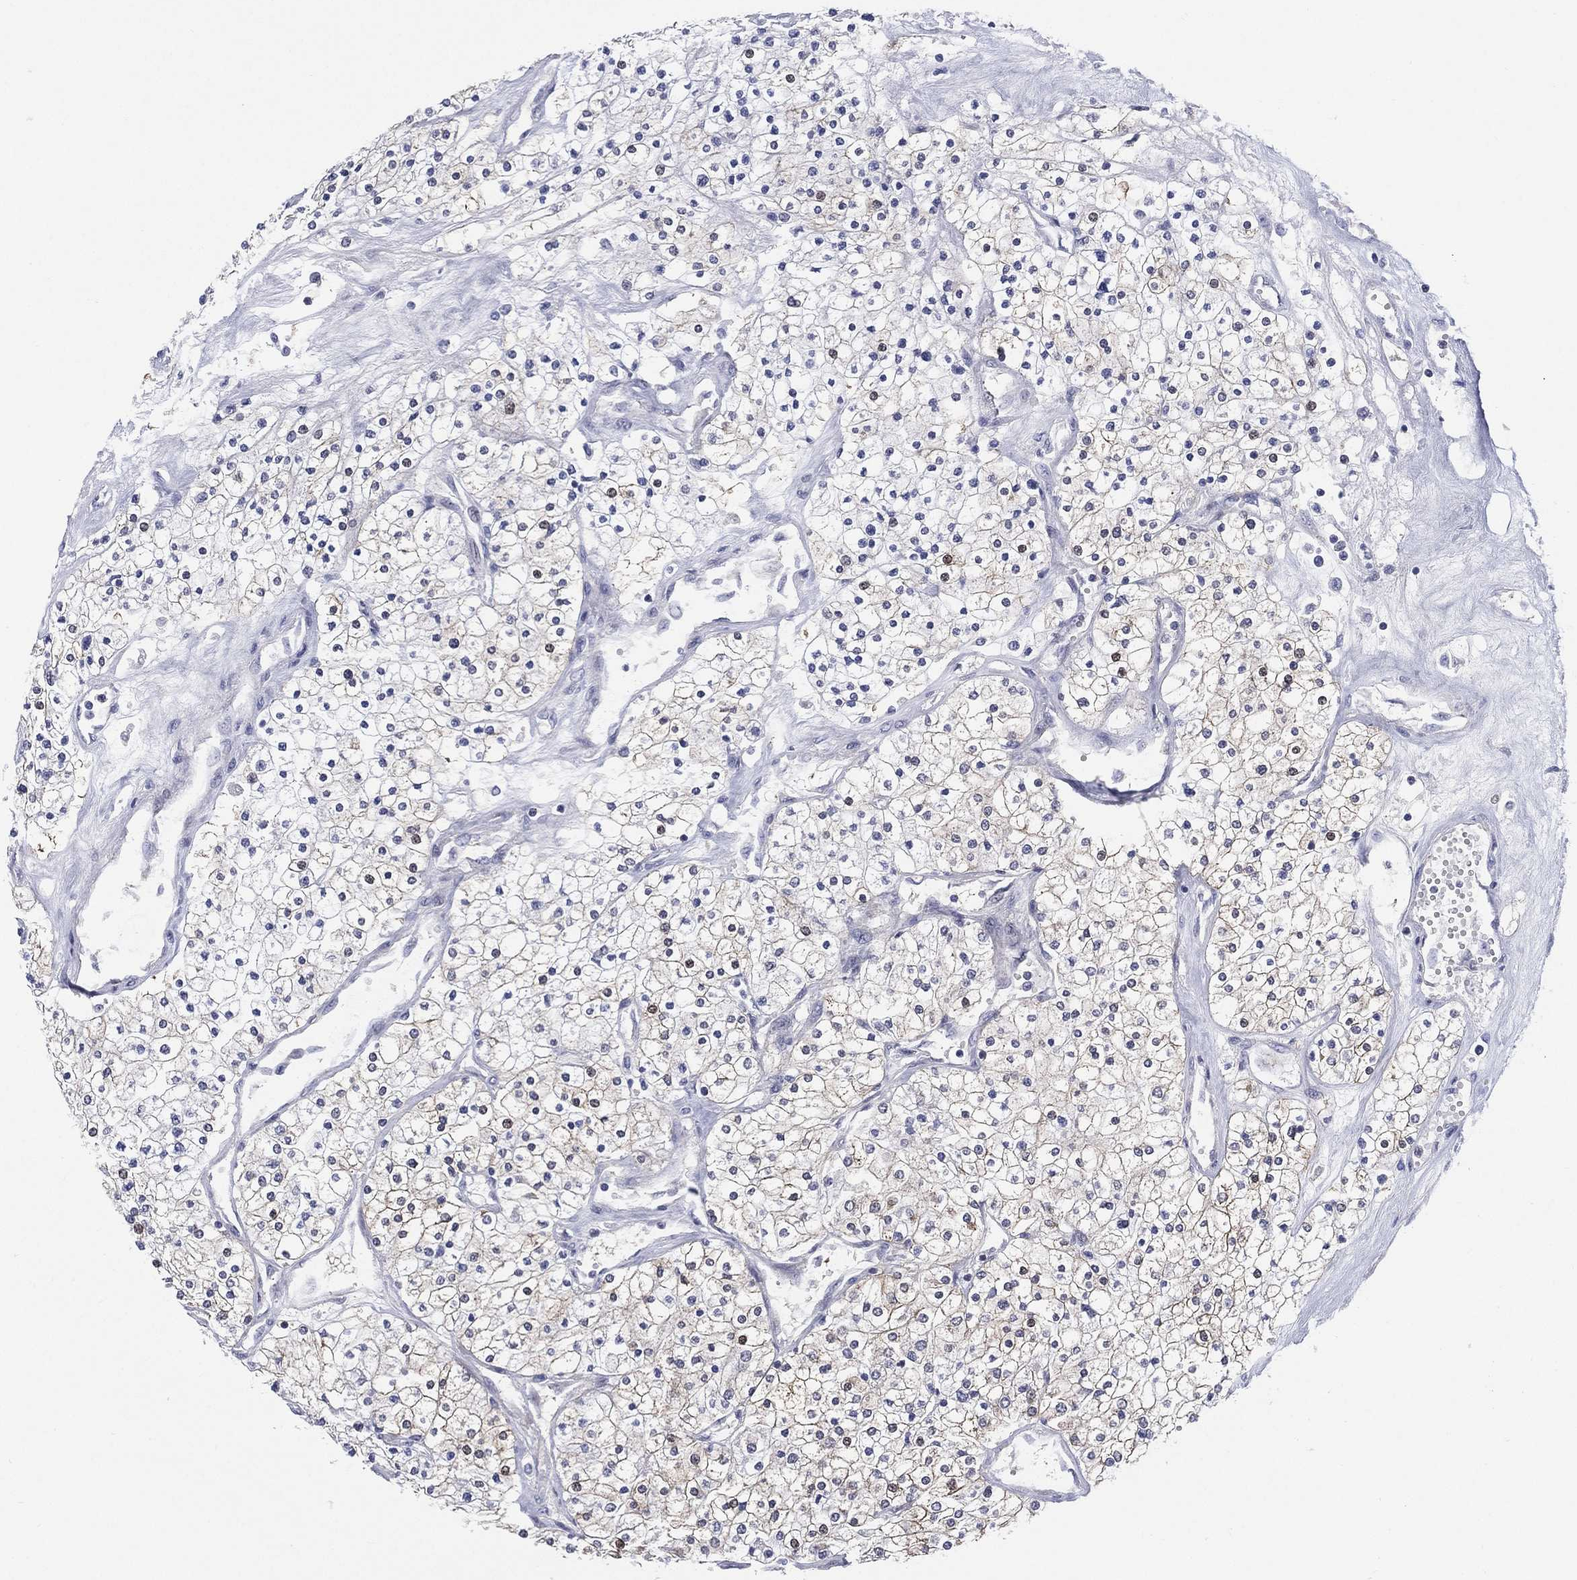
{"staining": {"intensity": "moderate", "quantity": "<25%", "location": "nuclear"}, "tissue": "renal cancer", "cell_type": "Tumor cells", "image_type": "cancer", "snomed": [{"axis": "morphology", "description": "Adenocarcinoma, NOS"}, {"axis": "topography", "description": "Kidney"}], "caption": "Immunohistochemical staining of human renal adenocarcinoma reveals low levels of moderate nuclear staining in approximately <25% of tumor cells.", "gene": "SLC4A4", "patient": {"sex": "male", "age": 80}}